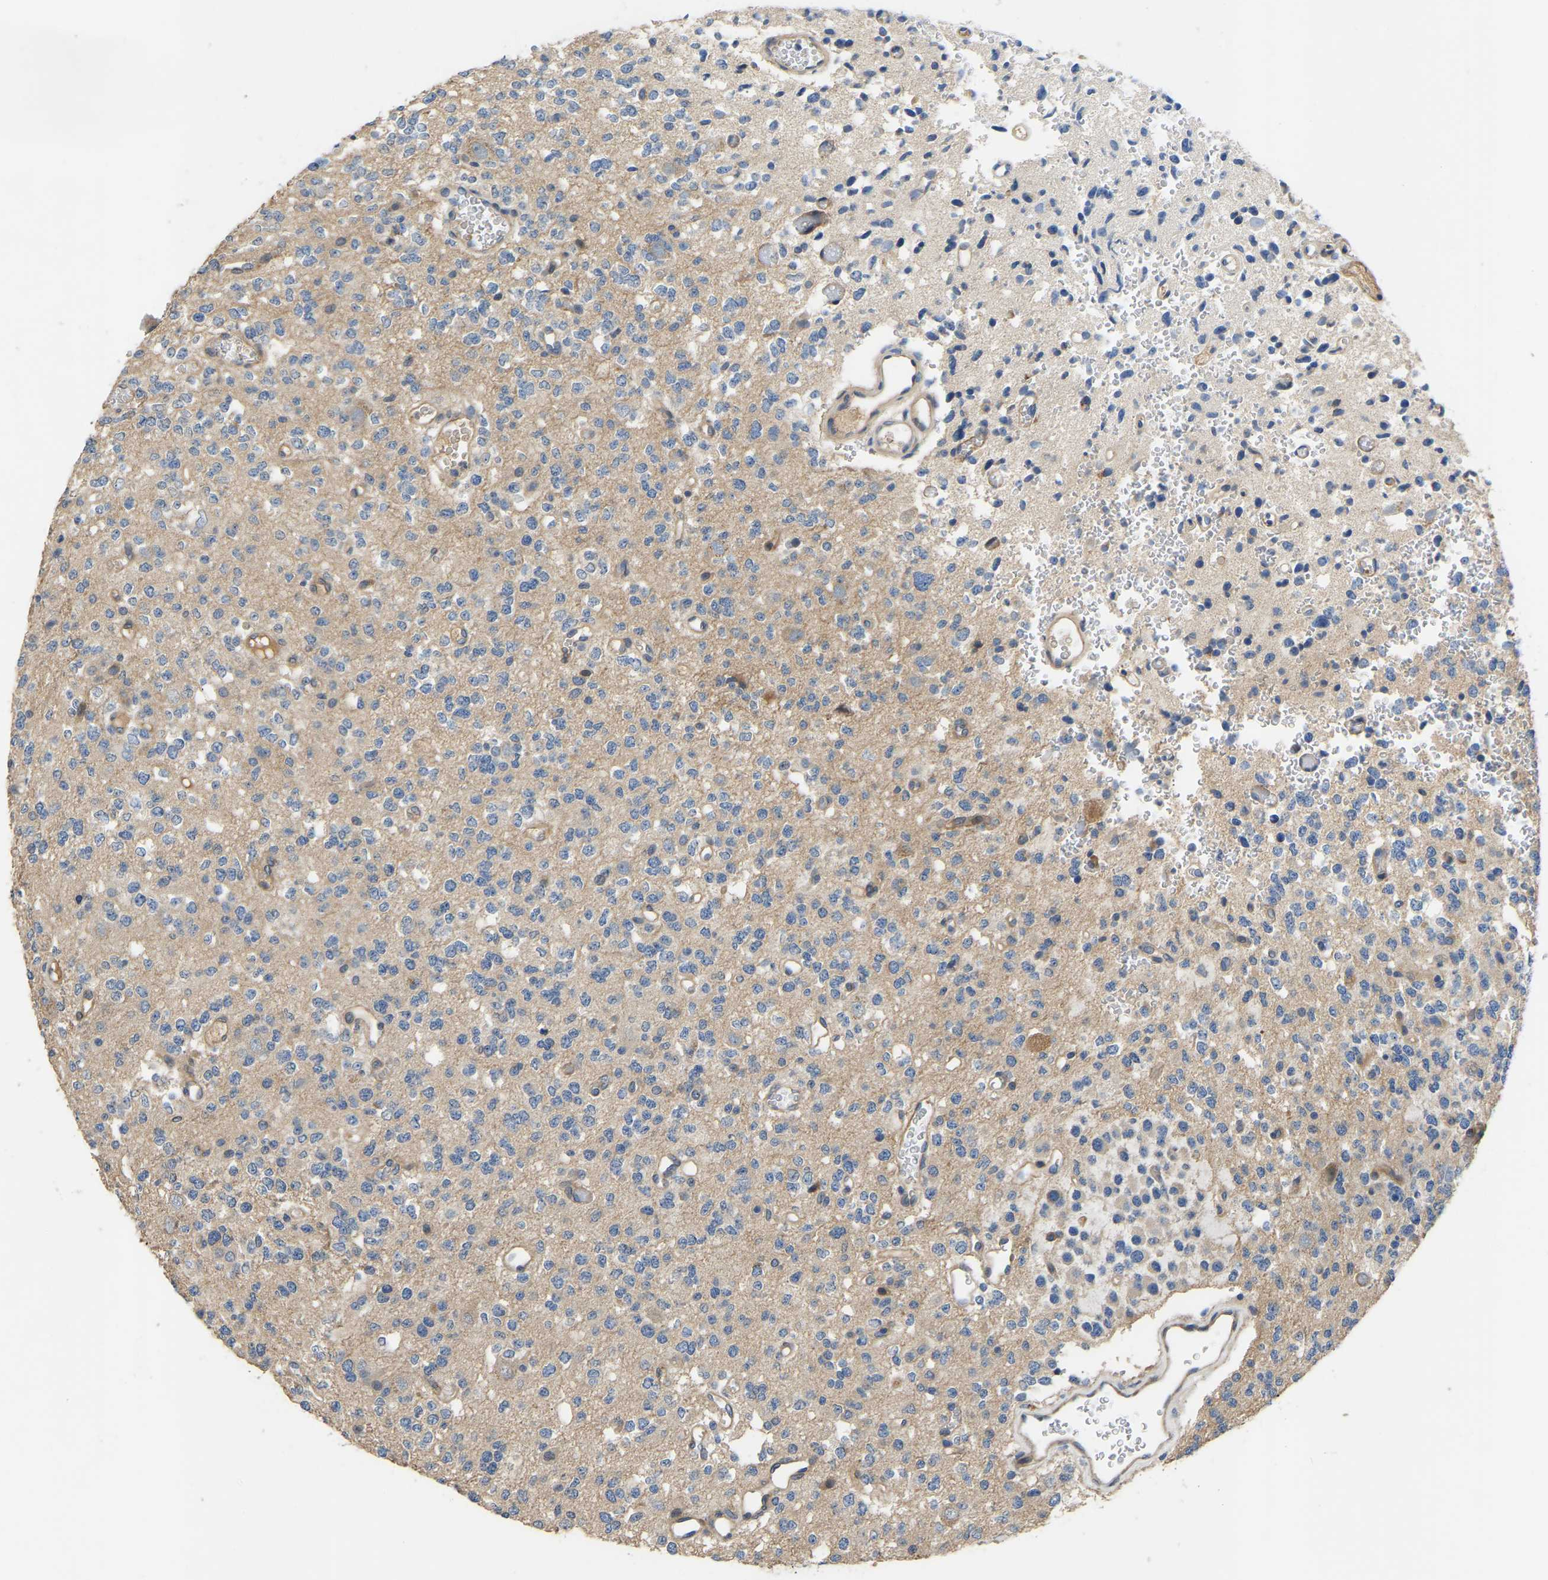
{"staining": {"intensity": "negative", "quantity": "none", "location": "none"}, "tissue": "glioma", "cell_type": "Tumor cells", "image_type": "cancer", "snomed": [{"axis": "morphology", "description": "Glioma, malignant, Low grade"}, {"axis": "topography", "description": "Brain"}], "caption": "The immunohistochemistry (IHC) image has no significant positivity in tumor cells of glioma tissue. The staining is performed using DAB (3,3'-diaminobenzidine) brown chromogen with nuclei counter-stained in using hematoxylin.", "gene": "HIGD2B", "patient": {"sex": "male", "age": 38}}